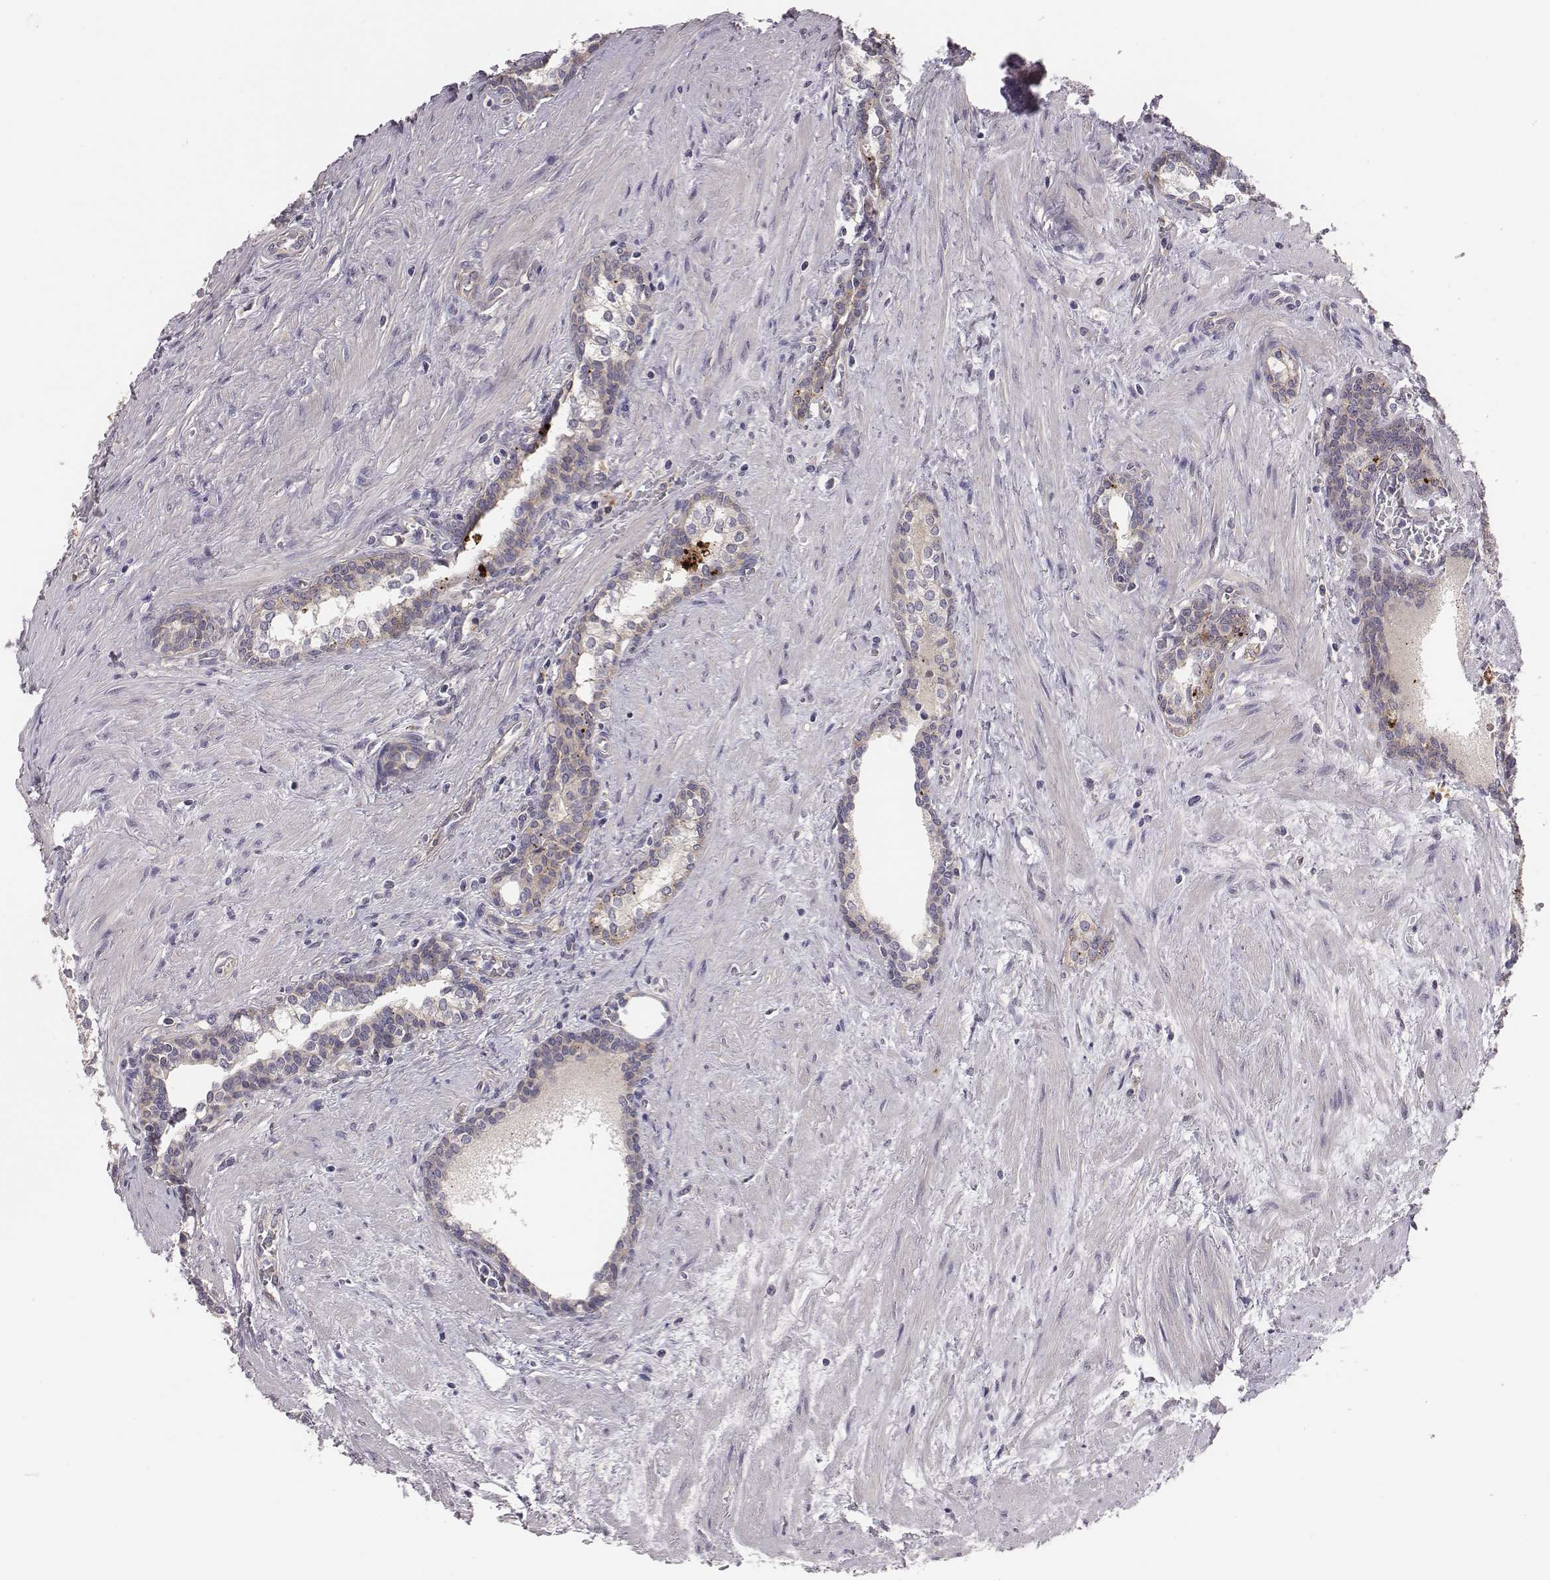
{"staining": {"intensity": "weak", "quantity": ">75%", "location": "cytoplasmic/membranous"}, "tissue": "prostate cancer", "cell_type": "Tumor cells", "image_type": "cancer", "snomed": [{"axis": "morphology", "description": "Adenocarcinoma, NOS"}, {"axis": "morphology", "description": "Adenocarcinoma, High grade"}, {"axis": "topography", "description": "Prostate"}], "caption": "This histopathology image shows immunohistochemistry (IHC) staining of human prostate cancer (adenocarcinoma (high-grade)), with low weak cytoplasmic/membranous positivity in about >75% of tumor cells.", "gene": "SMURF2", "patient": {"sex": "male", "age": 61}}